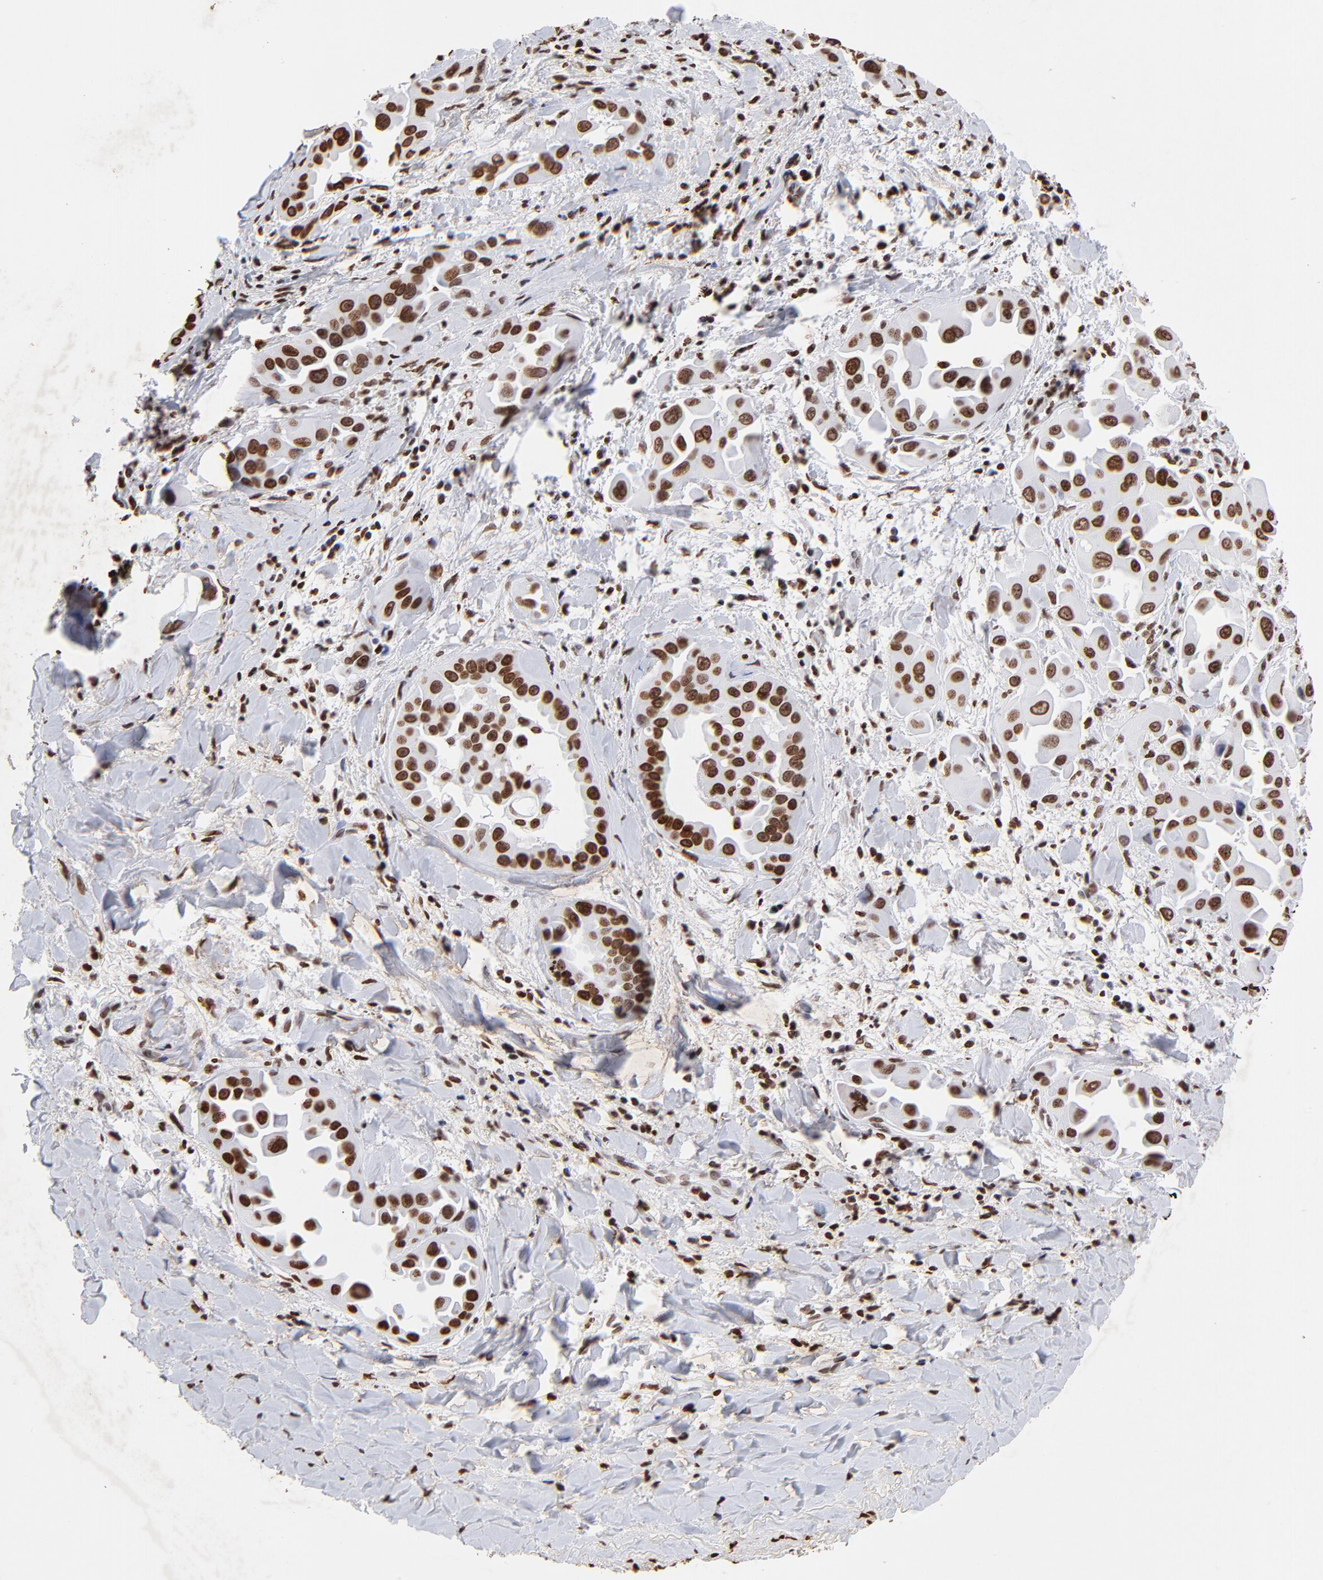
{"staining": {"intensity": "strong", "quantity": ">75%", "location": "nuclear"}, "tissue": "lung cancer", "cell_type": "Tumor cells", "image_type": "cancer", "snomed": [{"axis": "morphology", "description": "Normal tissue, NOS"}, {"axis": "morphology", "description": "Adenocarcinoma, NOS"}, {"axis": "topography", "description": "Bronchus"}], "caption": "This histopathology image exhibits IHC staining of adenocarcinoma (lung), with high strong nuclear expression in about >75% of tumor cells.", "gene": "FBH1", "patient": {"sex": "male", "age": 68}}